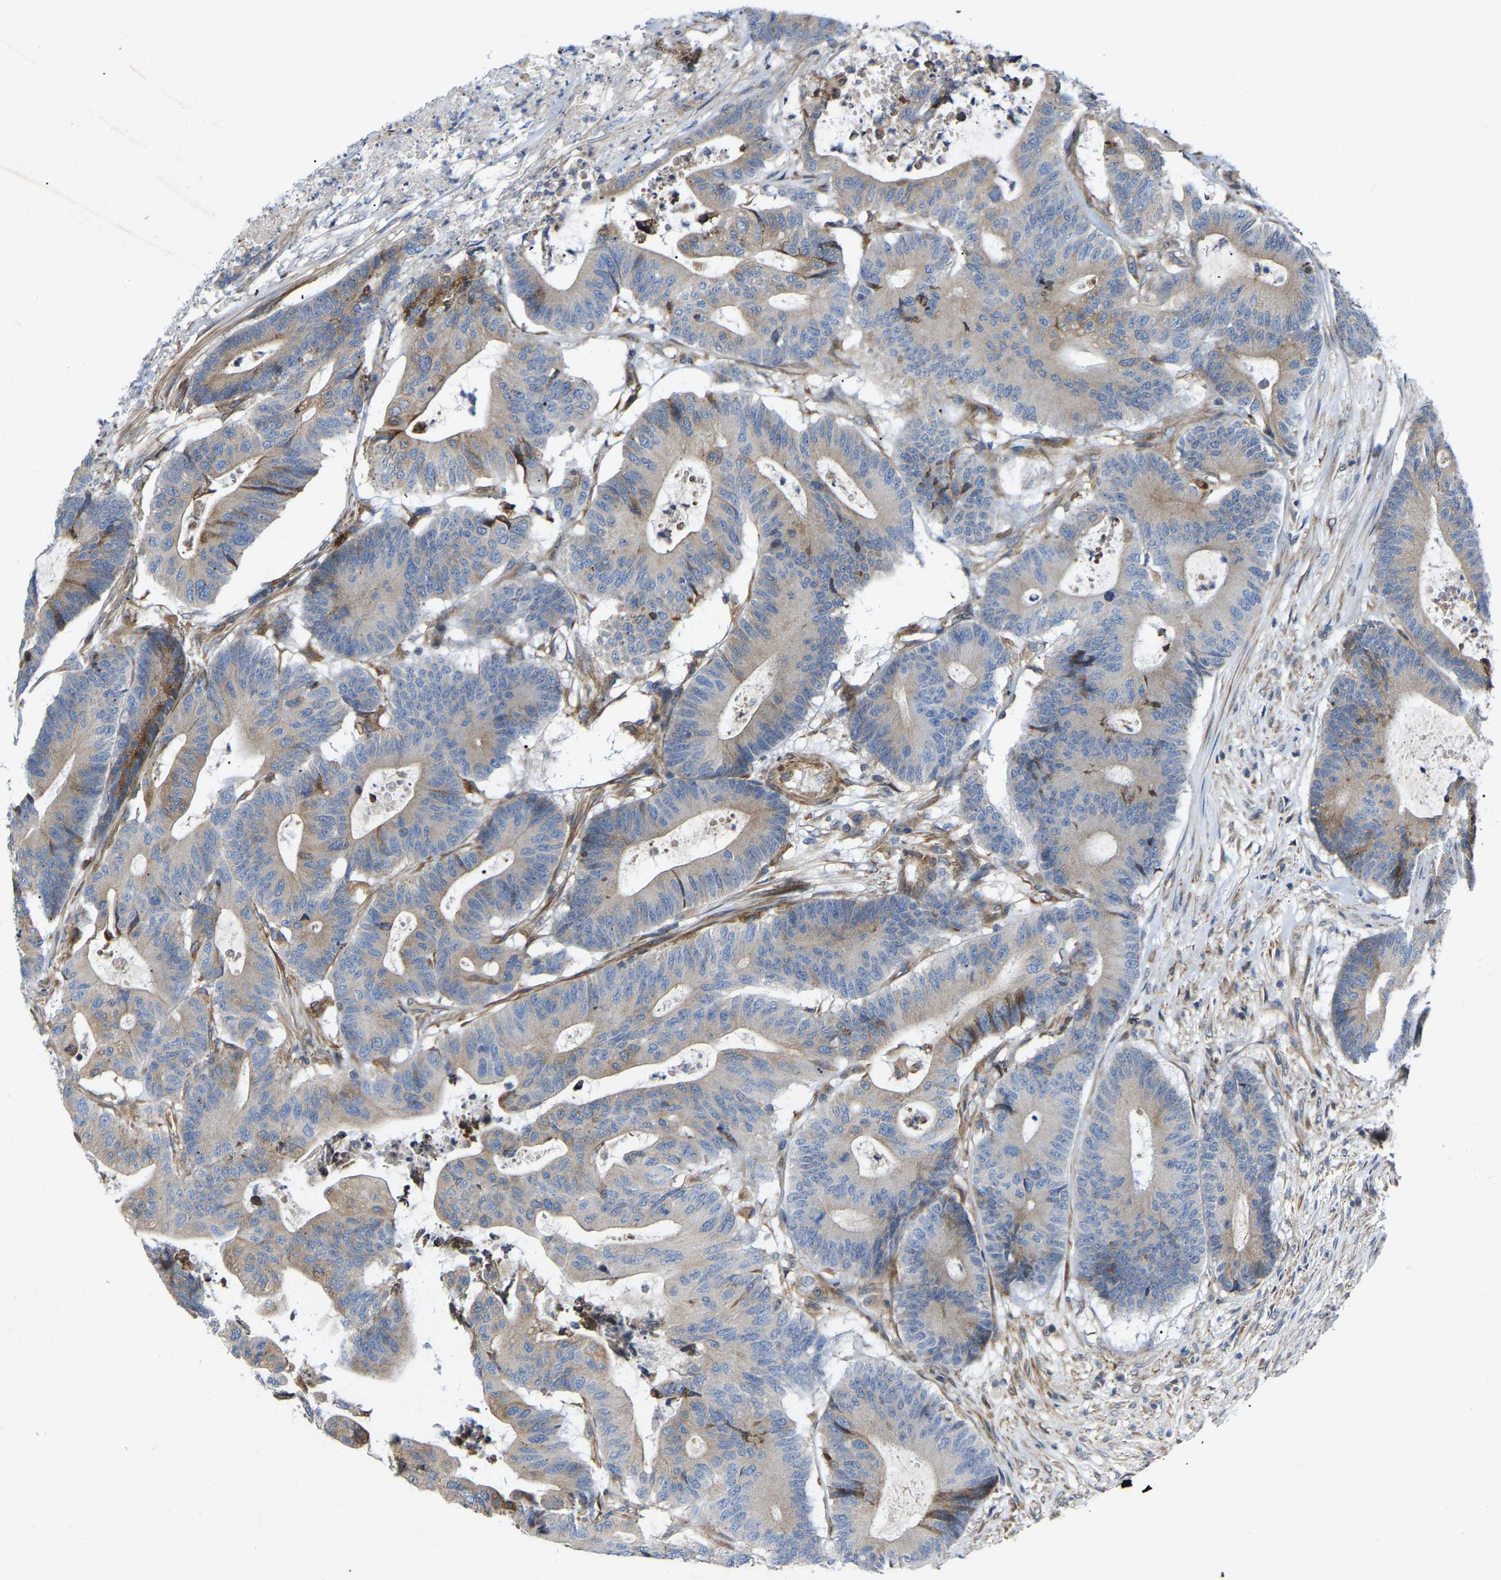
{"staining": {"intensity": "weak", "quantity": "25%-75%", "location": "cytoplasmic/membranous"}, "tissue": "colorectal cancer", "cell_type": "Tumor cells", "image_type": "cancer", "snomed": [{"axis": "morphology", "description": "Adenocarcinoma, NOS"}, {"axis": "topography", "description": "Colon"}], "caption": "Tumor cells demonstrate low levels of weak cytoplasmic/membranous expression in approximately 25%-75% of cells in colorectal cancer.", "gene": "TOR1B", "patient": {"sex": "female", "age": 84}}